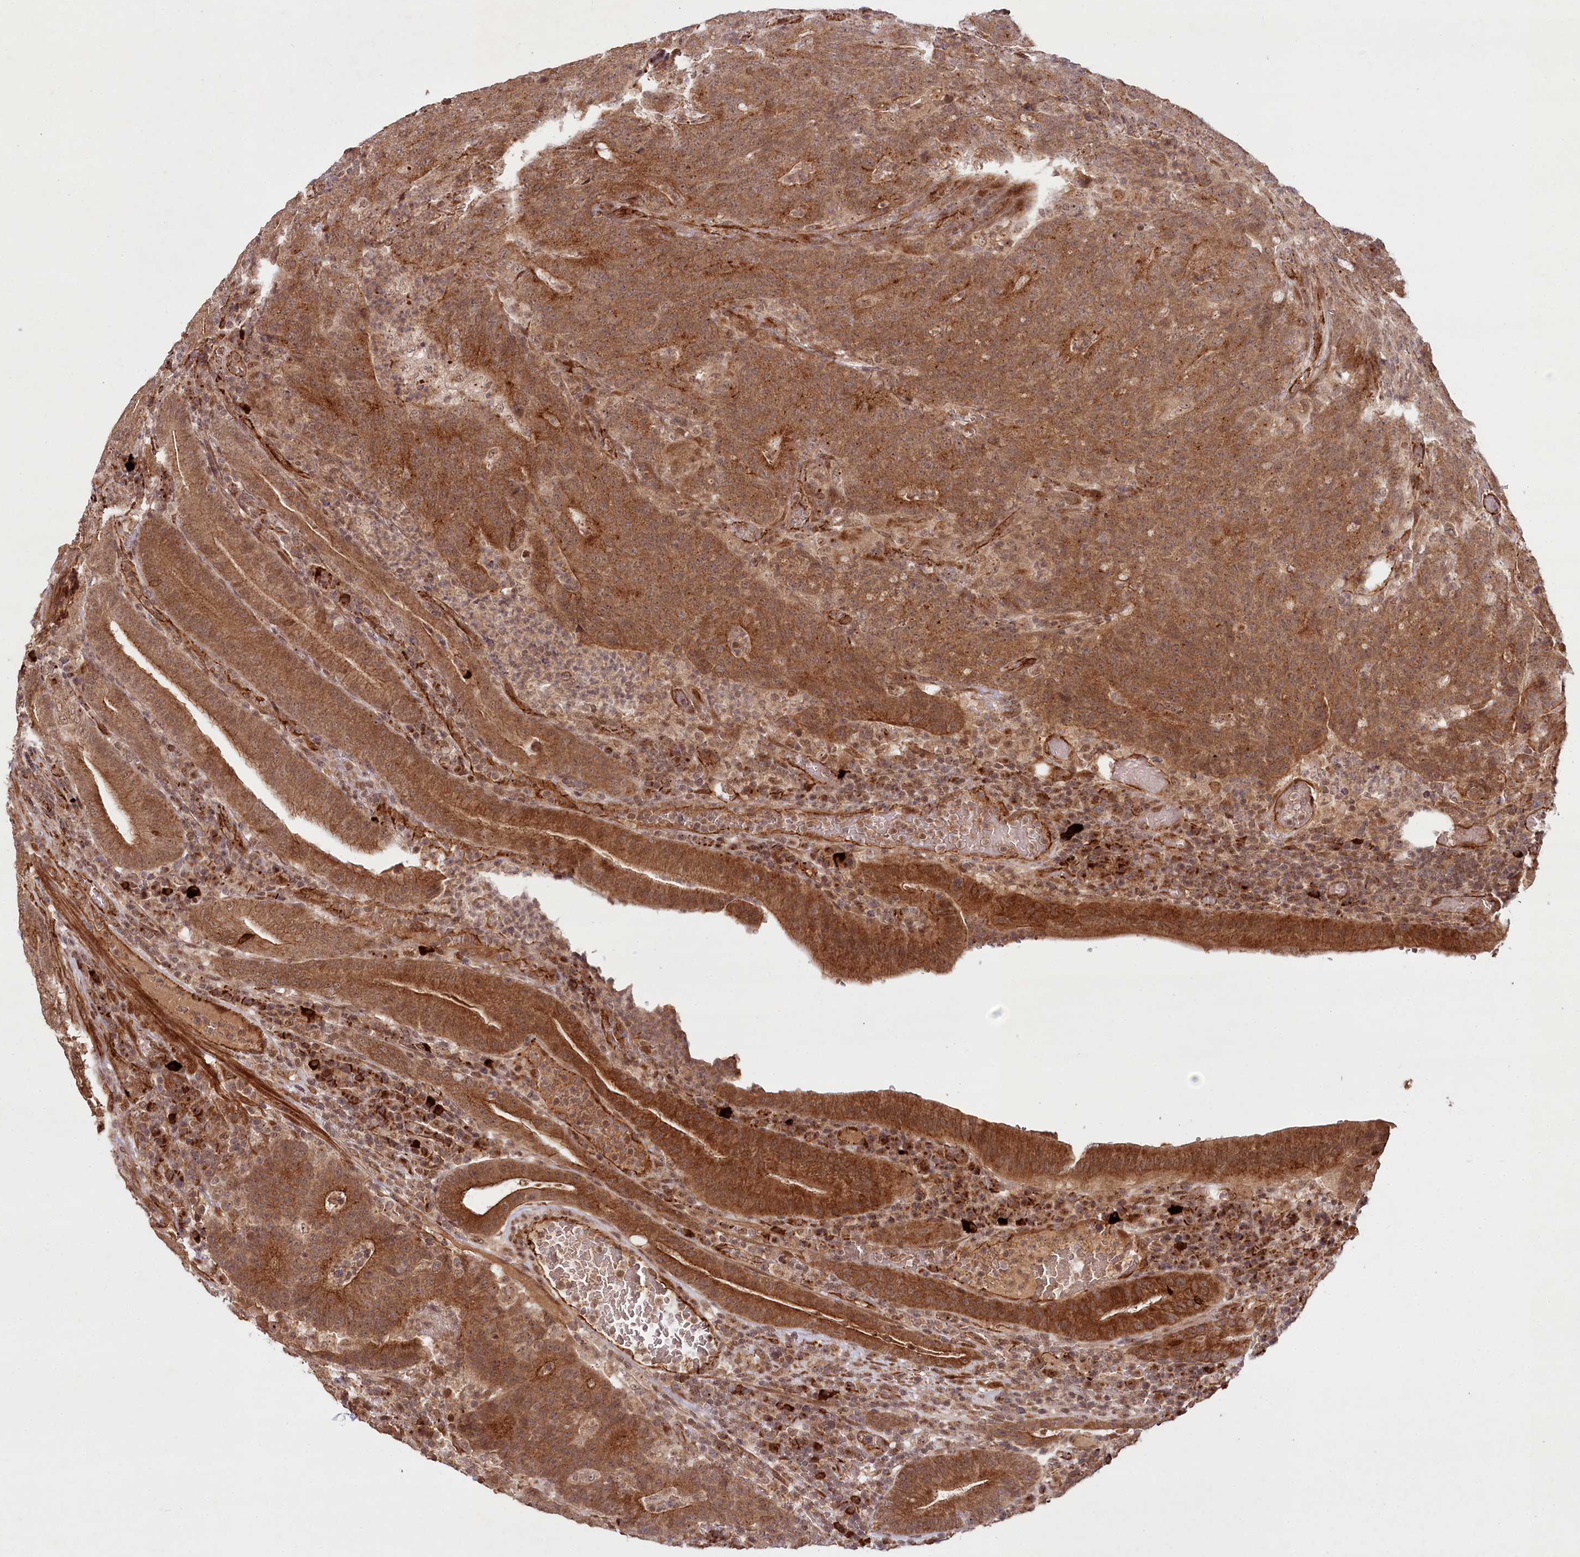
{"staining": {"intensity": "strong", "quantity": ">75%", "location": "cytoplasmic/membranous"}, "tissue": "colorectal cancer", "cell_type": "Tumor cells", "image_type": "cancer", "snomed": [{"axis": "morphology", "description": "Normal tissue, NOS"}, {"axis": "morphology", "description": "Adenocarcinoma, NOS"}, {"axis": "topography", "description": "Colon"}], "caption": "Colorectal adenocarcinoma tissue reveals strong cytoplasmic/membranous staining in approximately >75% of tumor cells, visualized by immunohistochemistry.", "gene": "ALKBH8", "patient": {"sex": "female", "age": 75}}